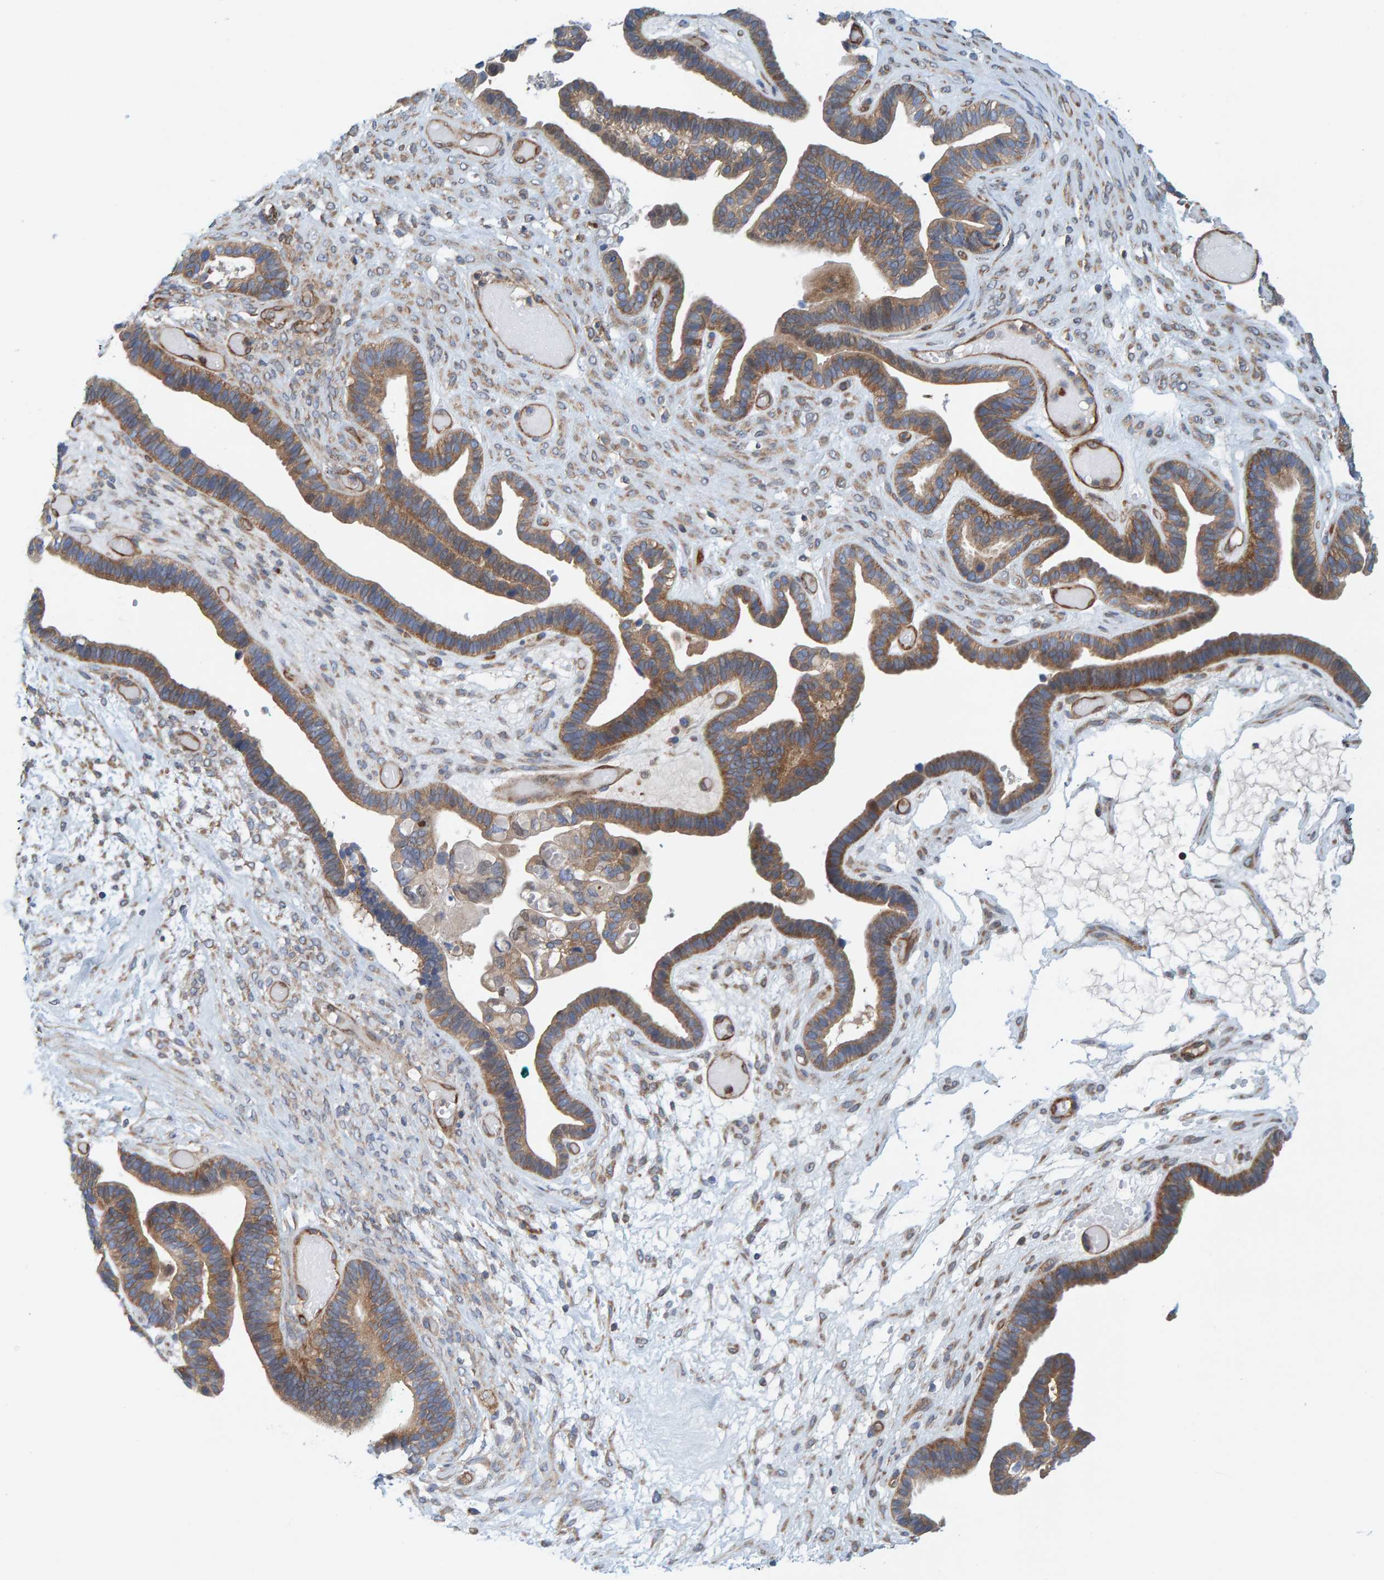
{"staining": {"intensity": "moderate", "quantity": ">75%", "location": "cytoplasmic/membranous"}, "tissue": "ovarian cancer", "cell_type": "Tumor cells", "image_type": "cancer", "snomed": [{"axis": "morphology", "description": "Cystadenocarcinoma, serous, NOS"}, {"axis": "topography", "description": "Ovary"}], "caption": "Ovarian cancer was stained to show a protein in brown. There is medium levels of moderate cytoplasmic/membranous positivity in about >75% of tumor cells.", "gene": "PRKD2", "patient": {"sex": "female", "age": 56}}